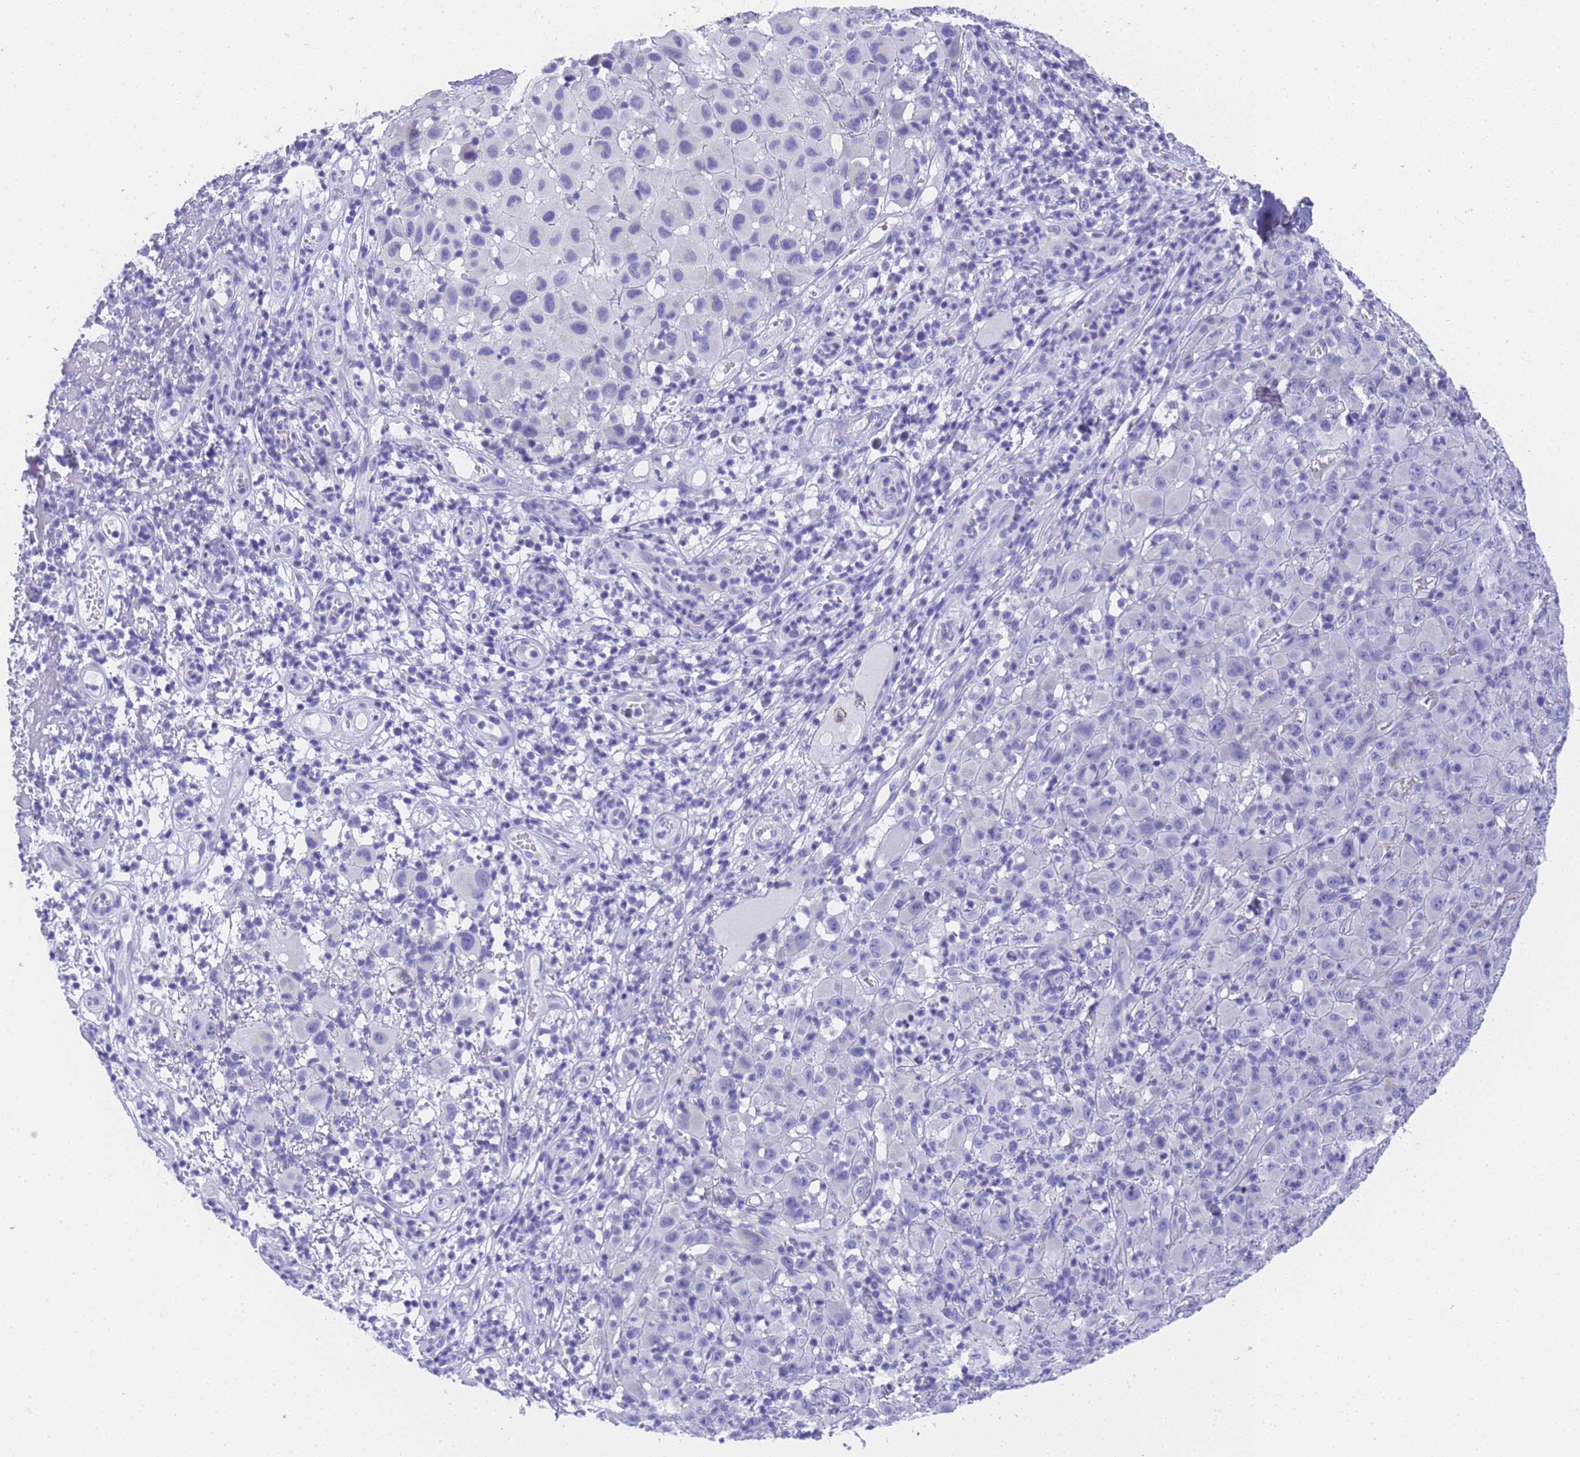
{"staining": {"intensity": "negative", "quantity": "none", "location": "none"}, "tissue": "melanoma", "cell_type": "Tumor cells", "image_type": "cancer", "snomed": [{"axis": "morphology", "description": "Malignant melanoma, NOS"}, {"axis": "topography", "description": "Skin"}], "caption": "High magnification brightfield microscopy of melanoma stained with DAB (3,3'-diaminobenzidine) (brown) and counterstained with hematoxylin (blue): tumor cells show no significant staining.", "gene": "STATH", "patient": {"sex": "male", "age": 73}}